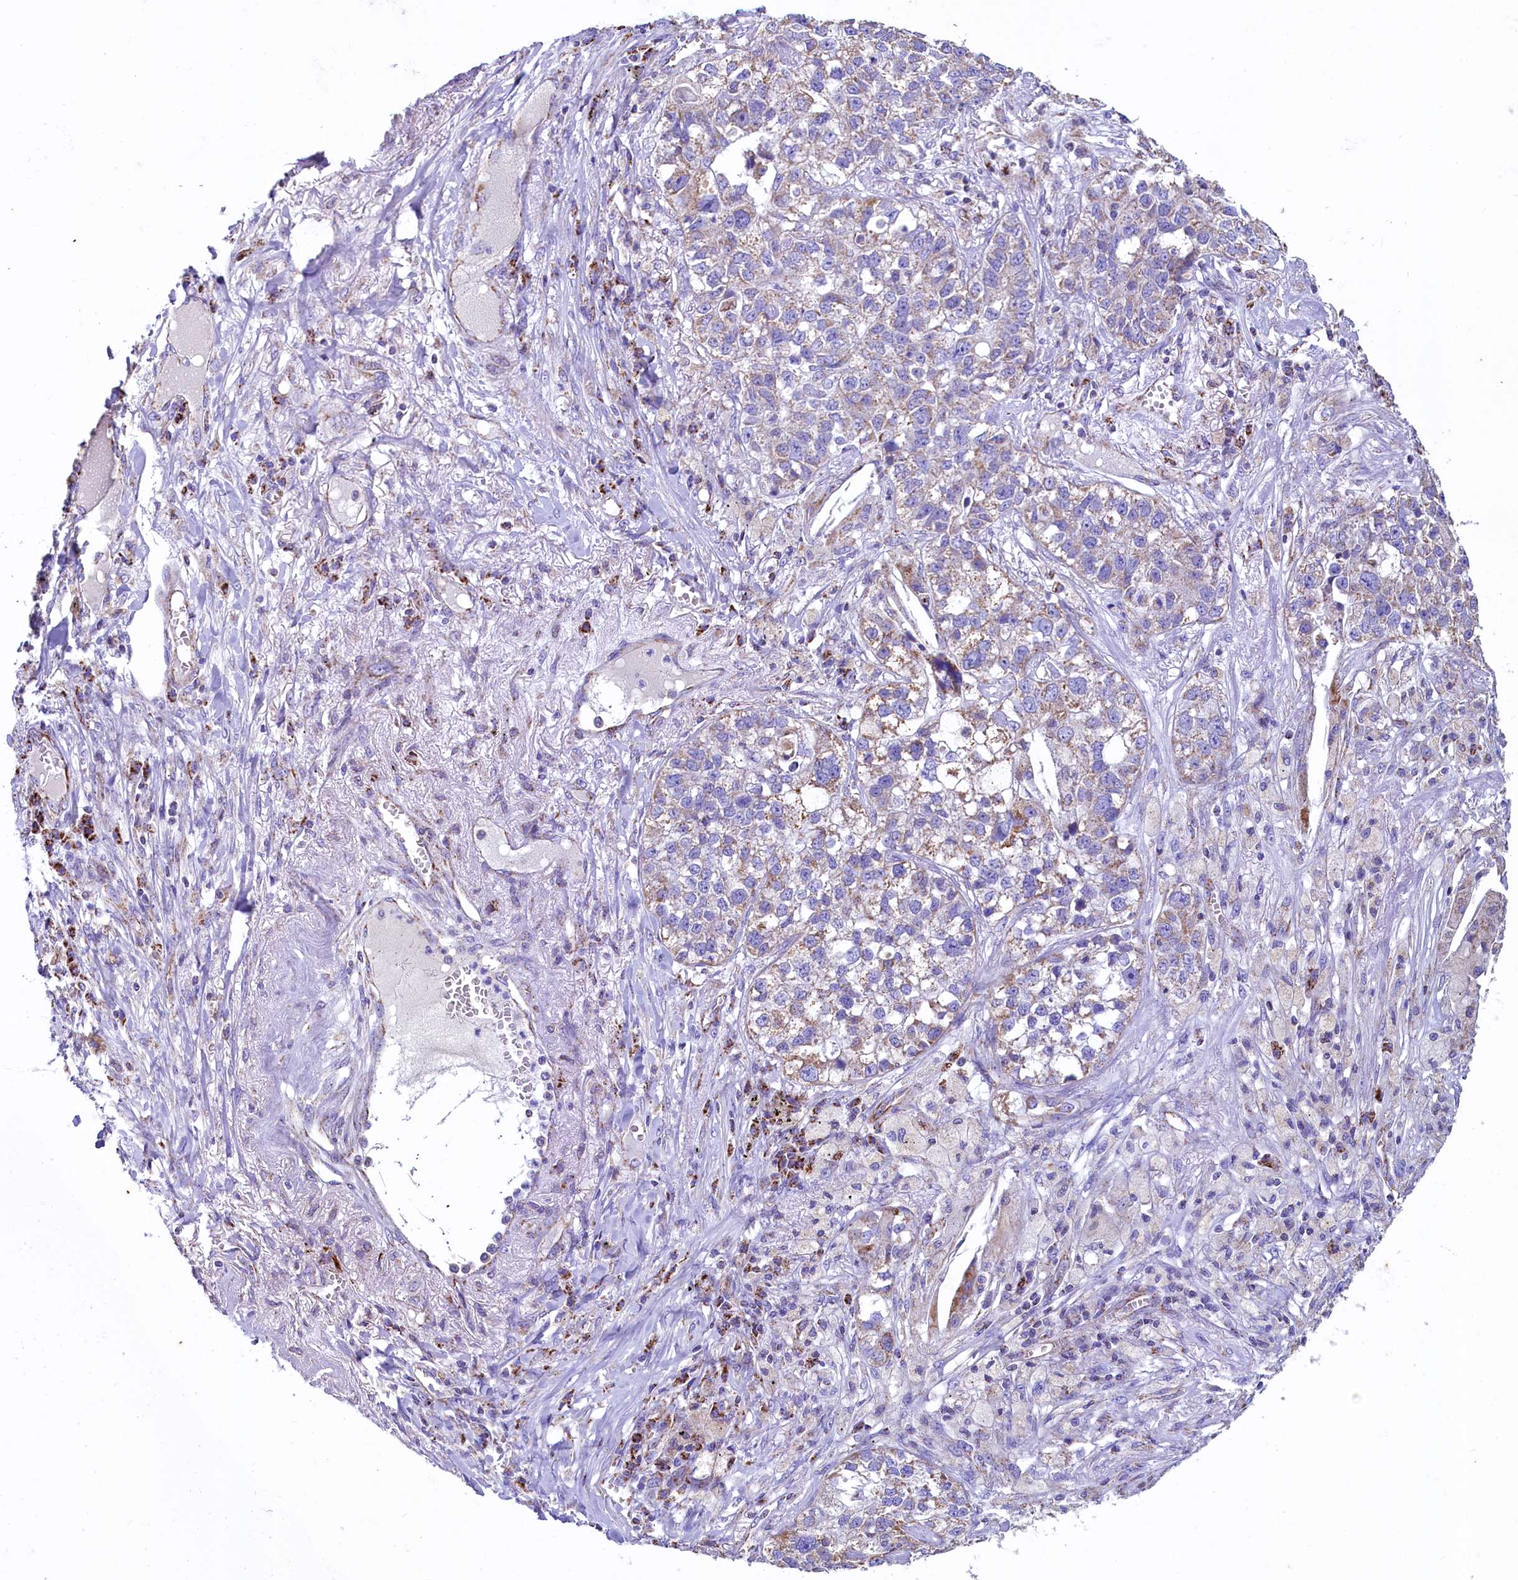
{"staining": {"intensity": "weak", "quantity": "<25%", "location": "cytoplasmic/membranous"}, "tissue": "lung cancer", "cell_type": "Tumor cells", "image_type": "cancer", "snomed": [{"axis": "morphology", "description": "Adenocarcinoma, NOS"}, {"axis": "topography", "description": "Lung"}], "caption": "This is an immunohistochemistry micrograph of lung cancer (adenocarcinoma). There is no staining in tumor cells.", "gene": "IDH3A", "patient": {"sex": "male", "age": 49}}